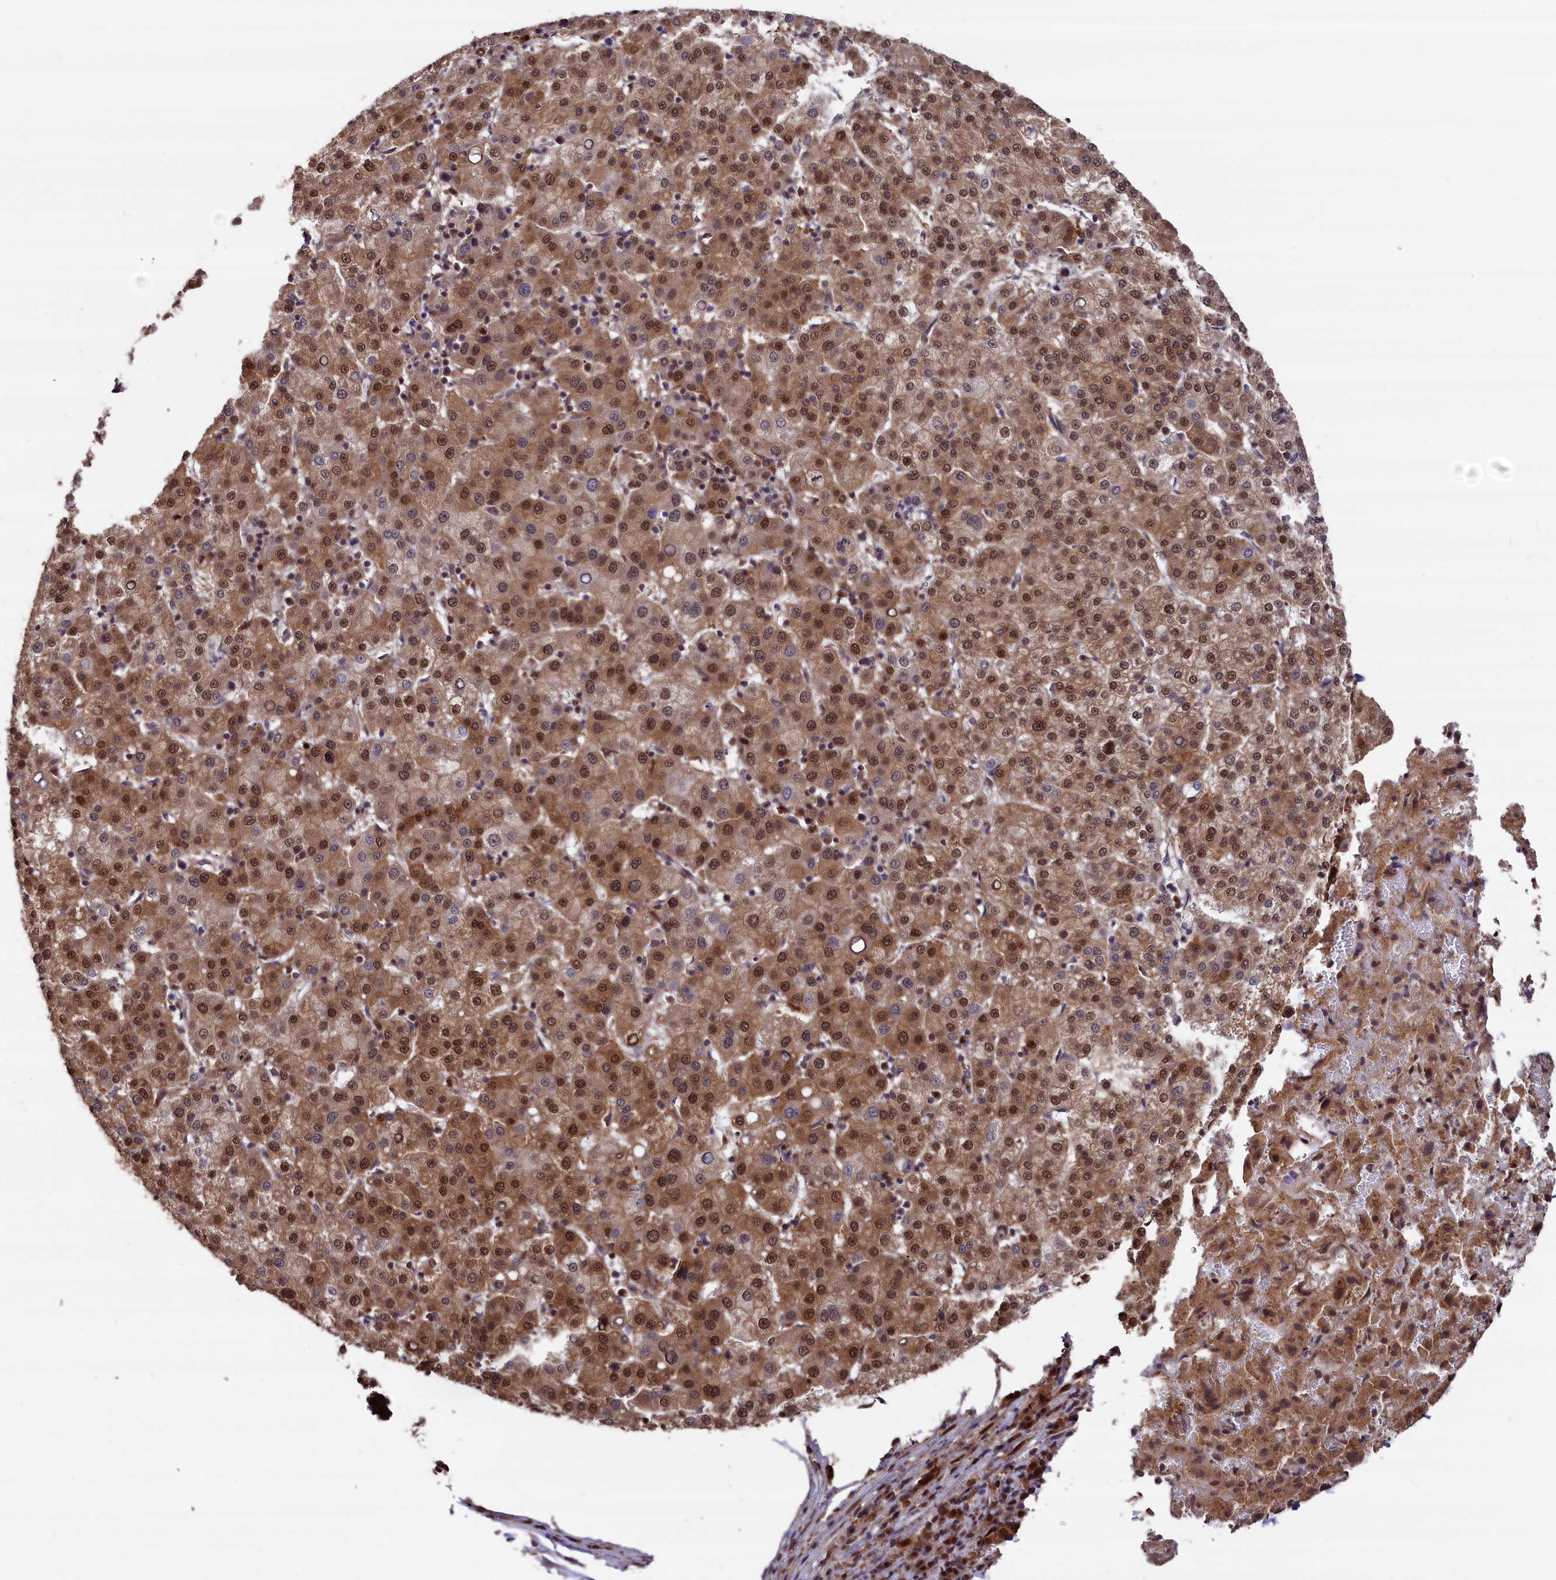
{"staining": {"intensity": "moderate", "quantity": ">75%", "location": "cytoplasmic/membranous,nuclear"}, "tissue": "liver cancer", "cell_type": "Tumor cells", "image_type": "cancer", "snomed": [{"axis": "morphology", "description": "Carcinoma, Hepatocellular, NOS"}, {"axis": "topography", "description": "Liver"}], "caption": "Approximately >75% of tumor cells in human liver hepatocellular carcinoma reveal moderate cytoplasmic/membranous and nuclear protein expression as visualized by brown immunohistochemical staining.", "gene": "ADRM1", "patient": {"sex": "female", "age": 58}}